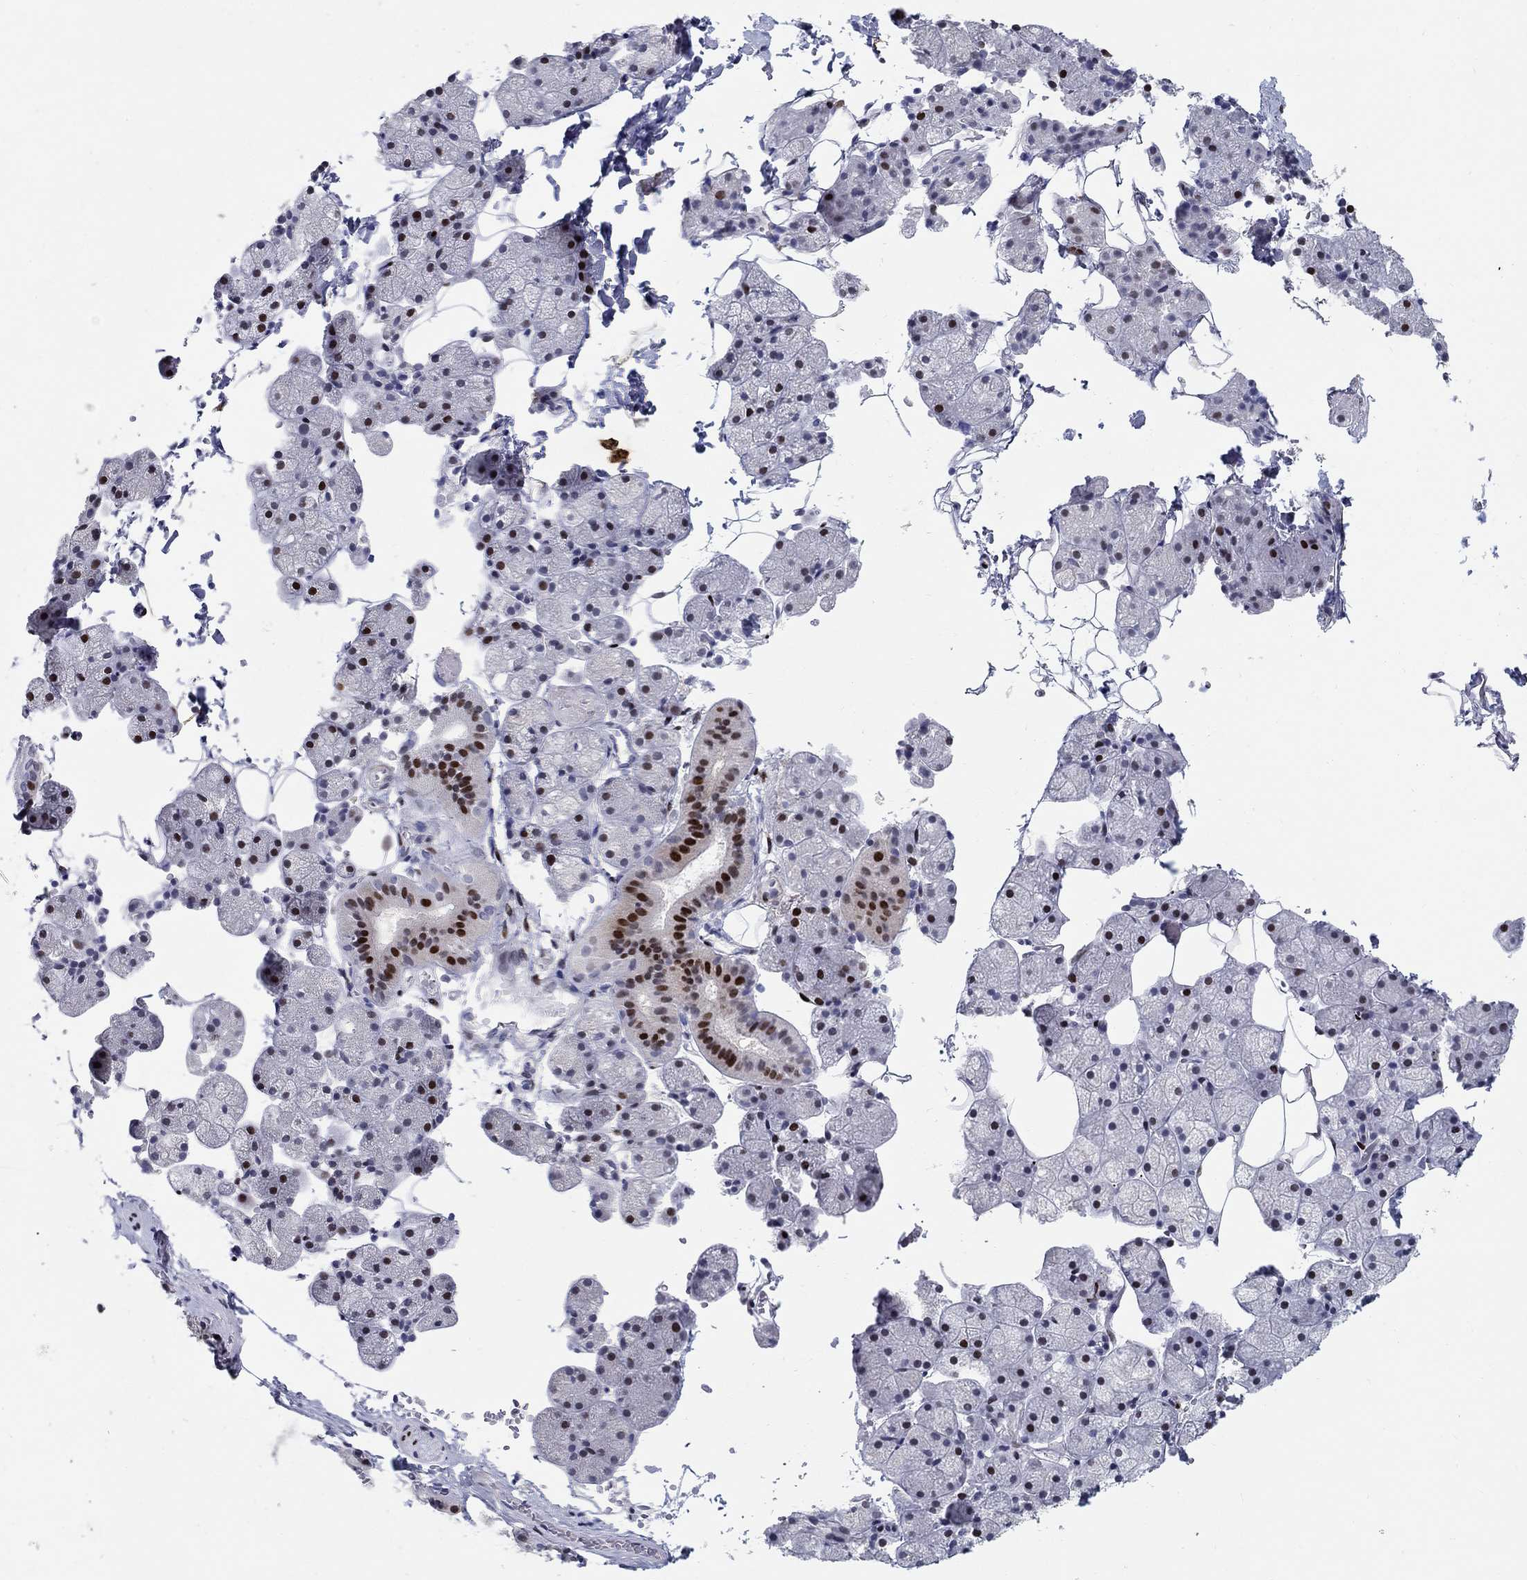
{"staining": {"intensity": "strong", "quantity": "<25%", "location": "nuclear"}, "tissue": "salivary gland", "cell_type": "Glandular cells", "image_type": "normal", "snomed": [{"axis": "morphology", "description": "Normal tissue, NOS"}, {"axis": "topography", "description": "Salivary gland"}], "caption": "Protein staining reveals strong nuclear expression in about <25% of glandular cells in normal salivary gland. Immunohistochemistry (ihc) stains the protein in brown and the nuclei are stained blue.", "gene": "RAPGEF5", "patient": {"sex": "male", "age": 38}}